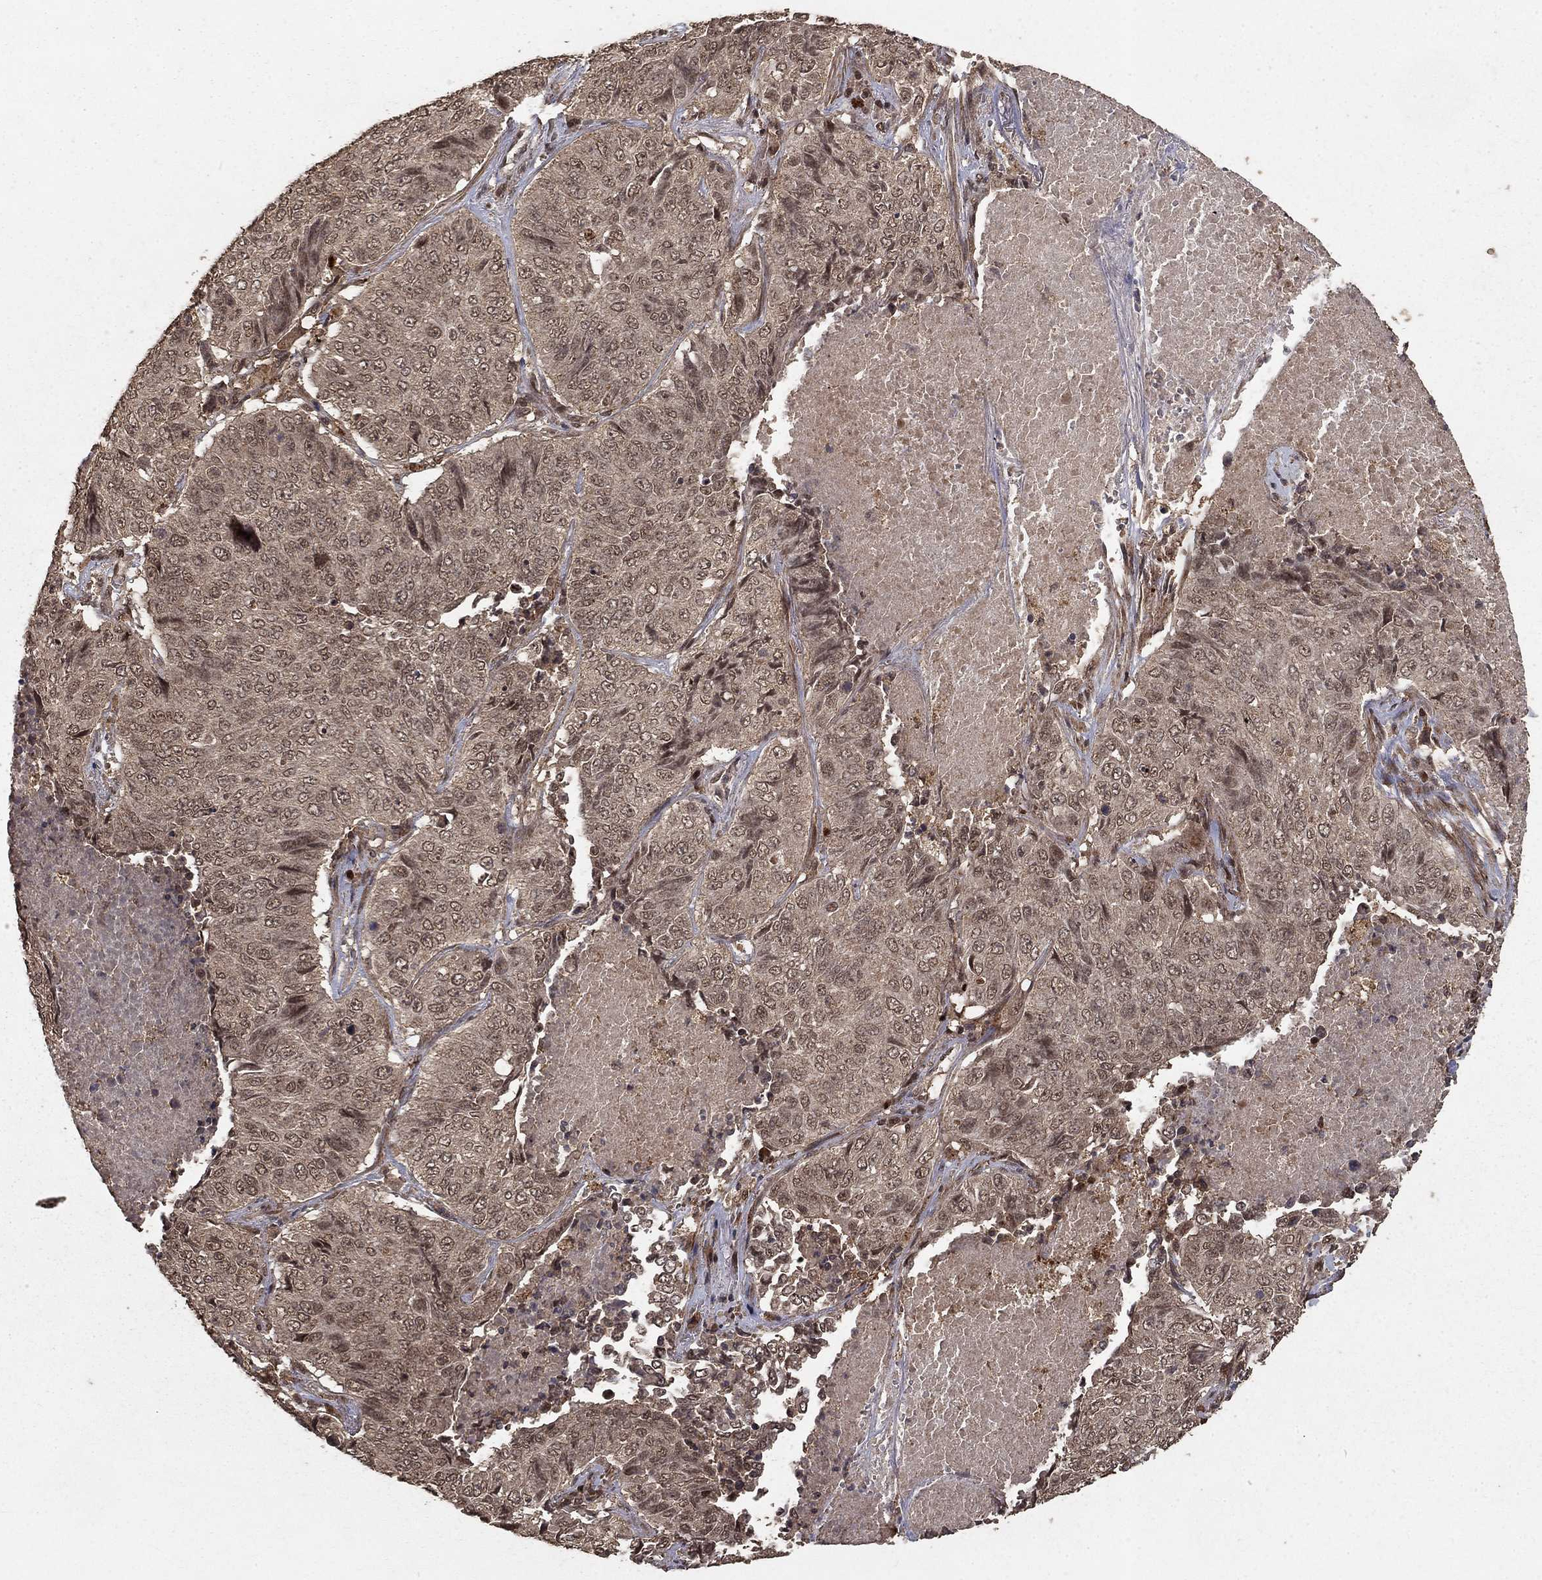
{"staining": {"intensity": "weak", "quantity": "25%-75%", "location": "cytoplasmic/membranous"}, "tissue": "lung cancer", "cell_type": "Tumor cells", "image_type": "cancer", "snomed": [{"axis": "morphology", "description": "Normal tissue, NOS"}, {"axis": "morphology", "description": "Squamous cell carcinoma, NOS"}, {"axis": "topography", "description": "Bronchus"}, {"axis": "topography", "description": "Lung"}], "caption": "Lung cancer stained for a protein (brown) reveals weak cytoplasmic/membranous positive positivity in approximately 25%-75% of tumor cells.", "gene": "PRDM1", "patient": {"sex": "male", "age": 64}}